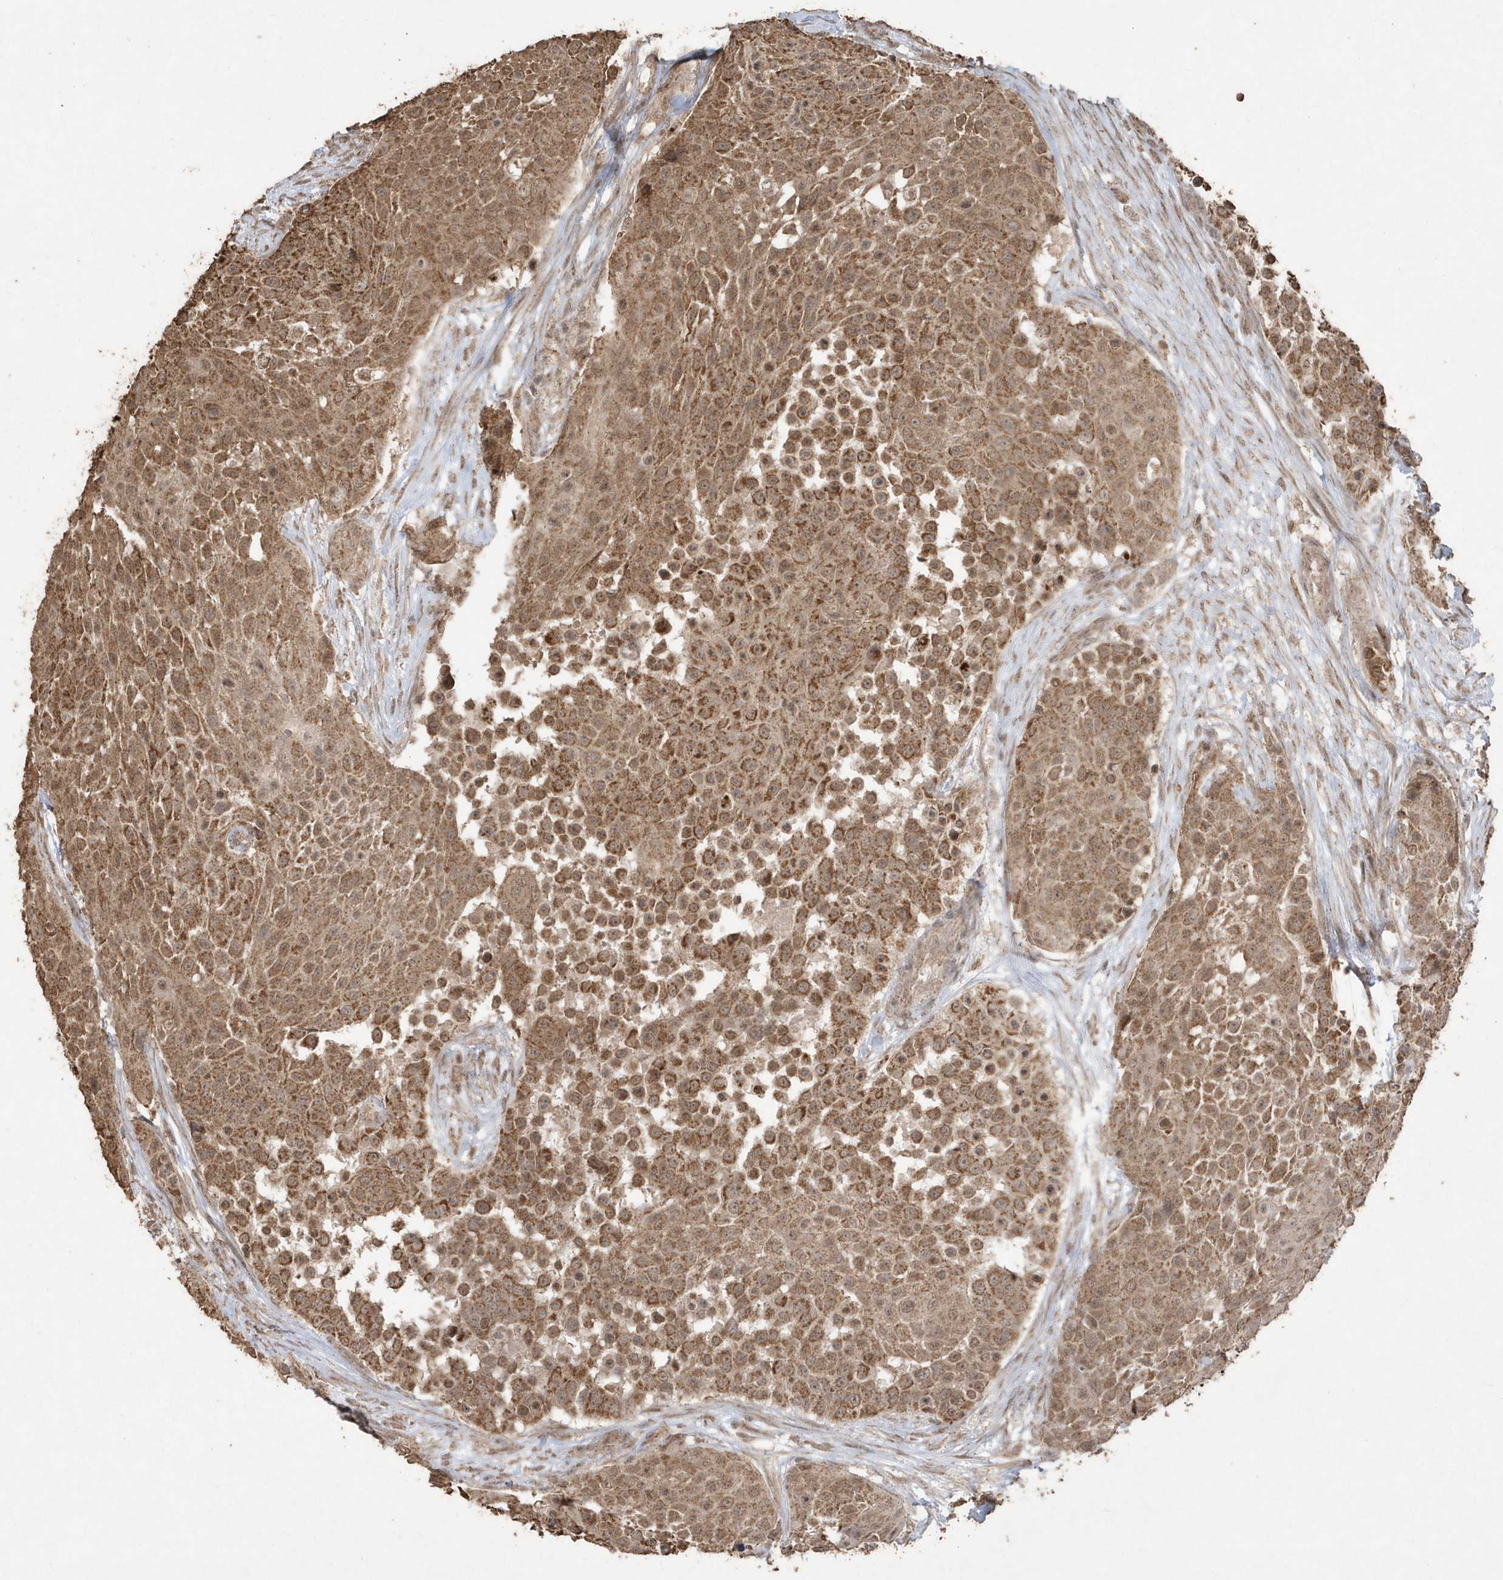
{"staining": {"intensity": "moderate", "quantity": ">75%", "location": "cytoplasmic/membranous"}, "tissue": "urothelial cancer", "cell_type": "Tumor cells", "image_type": "cancer", "snomed": [{"axis": "morphology", "description": "Urothelial carcinoma, High grade"}, {"axis": "topography", "description": "Urinary bladder"}], "caption": "Immunohistochemistry (DAB (3,3'-diaminobenzidine)) staining of high-grade urothelial carcinoma shows moderate cytoplasmic/membranous protein expression in about >75% of tumor cells.", "gene": "PAXBP1", "patient": {"sex": "female", "age": 63}}